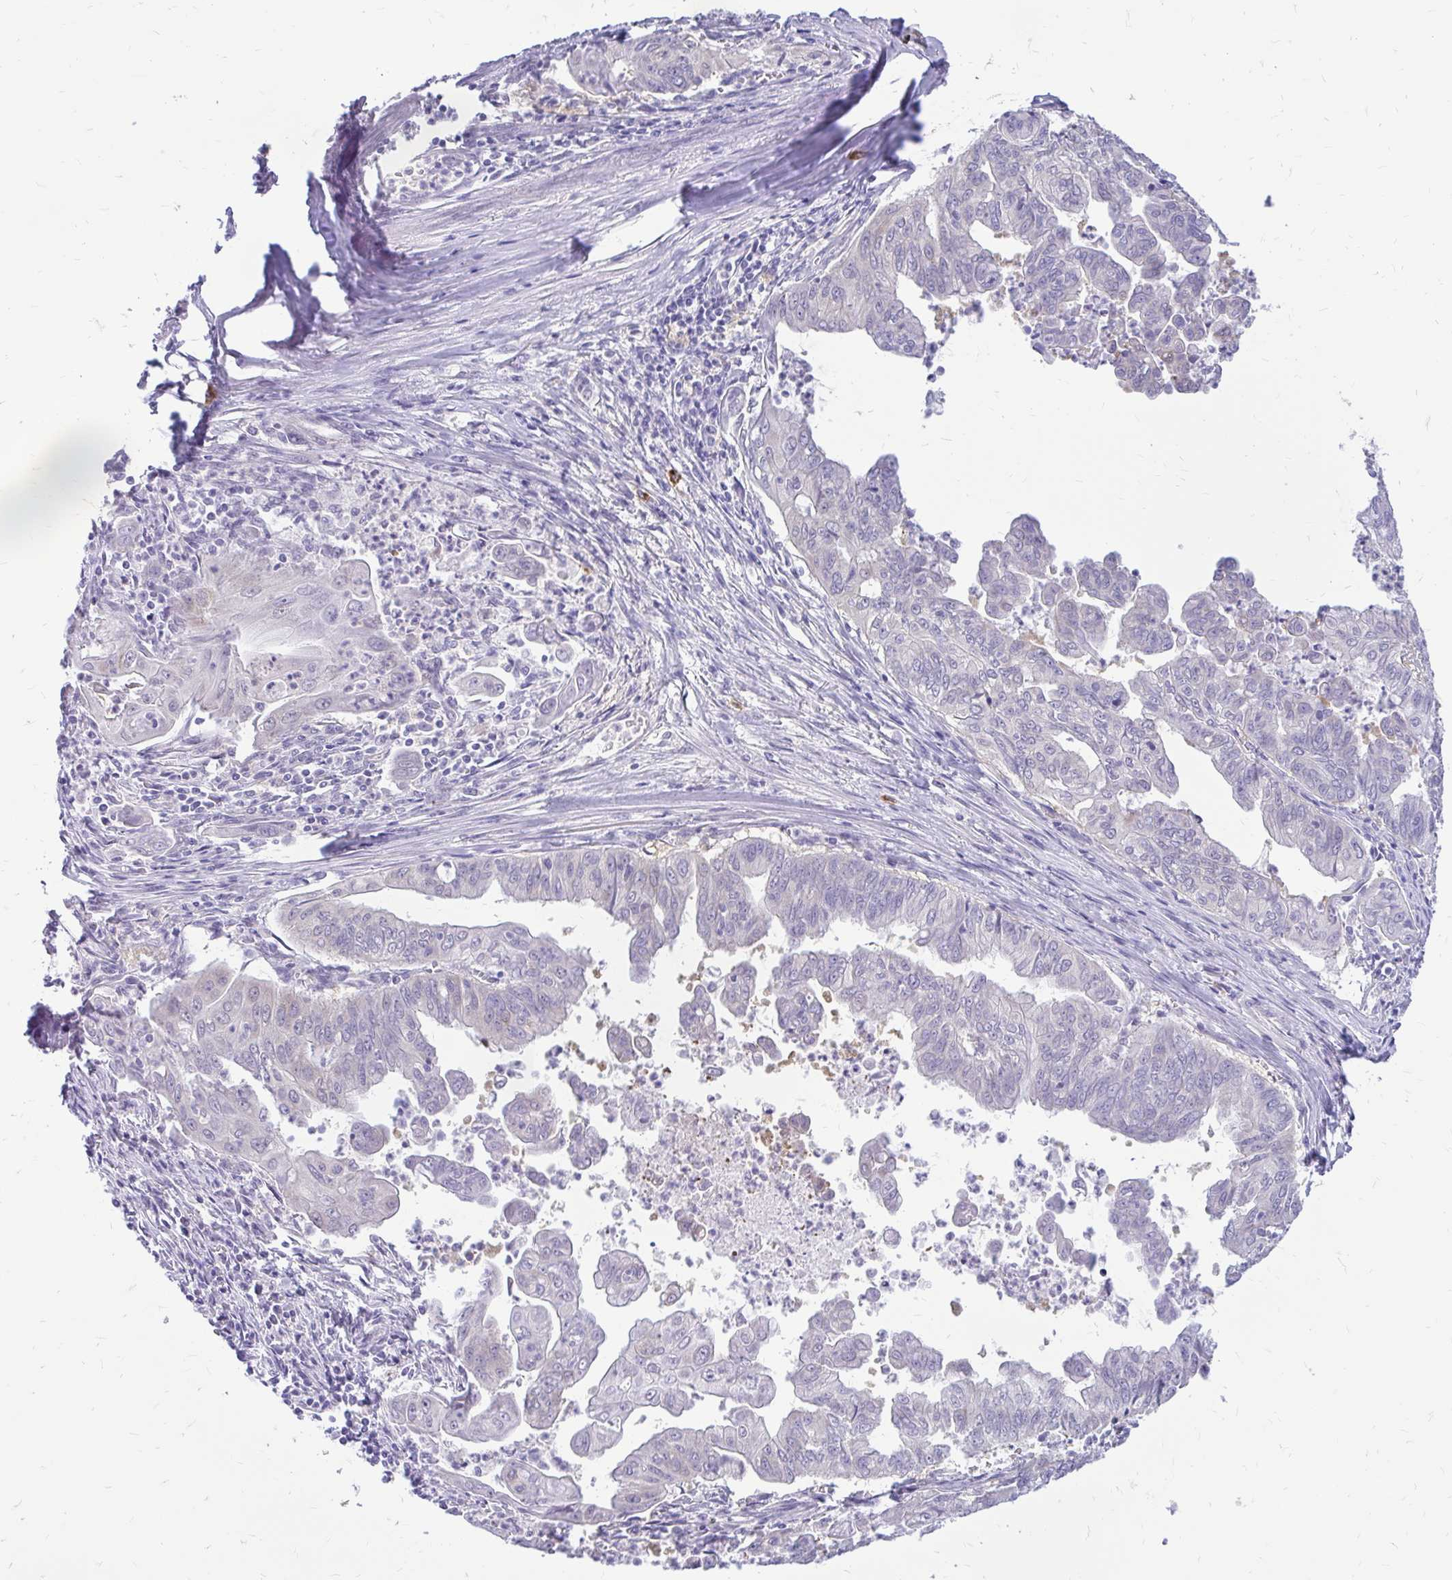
{"staining": {"intensity": "negative", "quantity": "none", "location": "none"}, "tissue": "stomach cancer", "cell_type": "Tumor cells", "image_type": "cancer", "snomed": [{"axis": "morphology", "description": "Adenocarcinoma, NOS"}, {"axis": "topography", "description": "Stomach, upper"}], "caption": "Photomicrograph shows no significant protein expression in tumor cells of stomach adenocarcinoma.", "gene": "MAP1LC3A", "patient": {"sex": "male", "age": 80}}